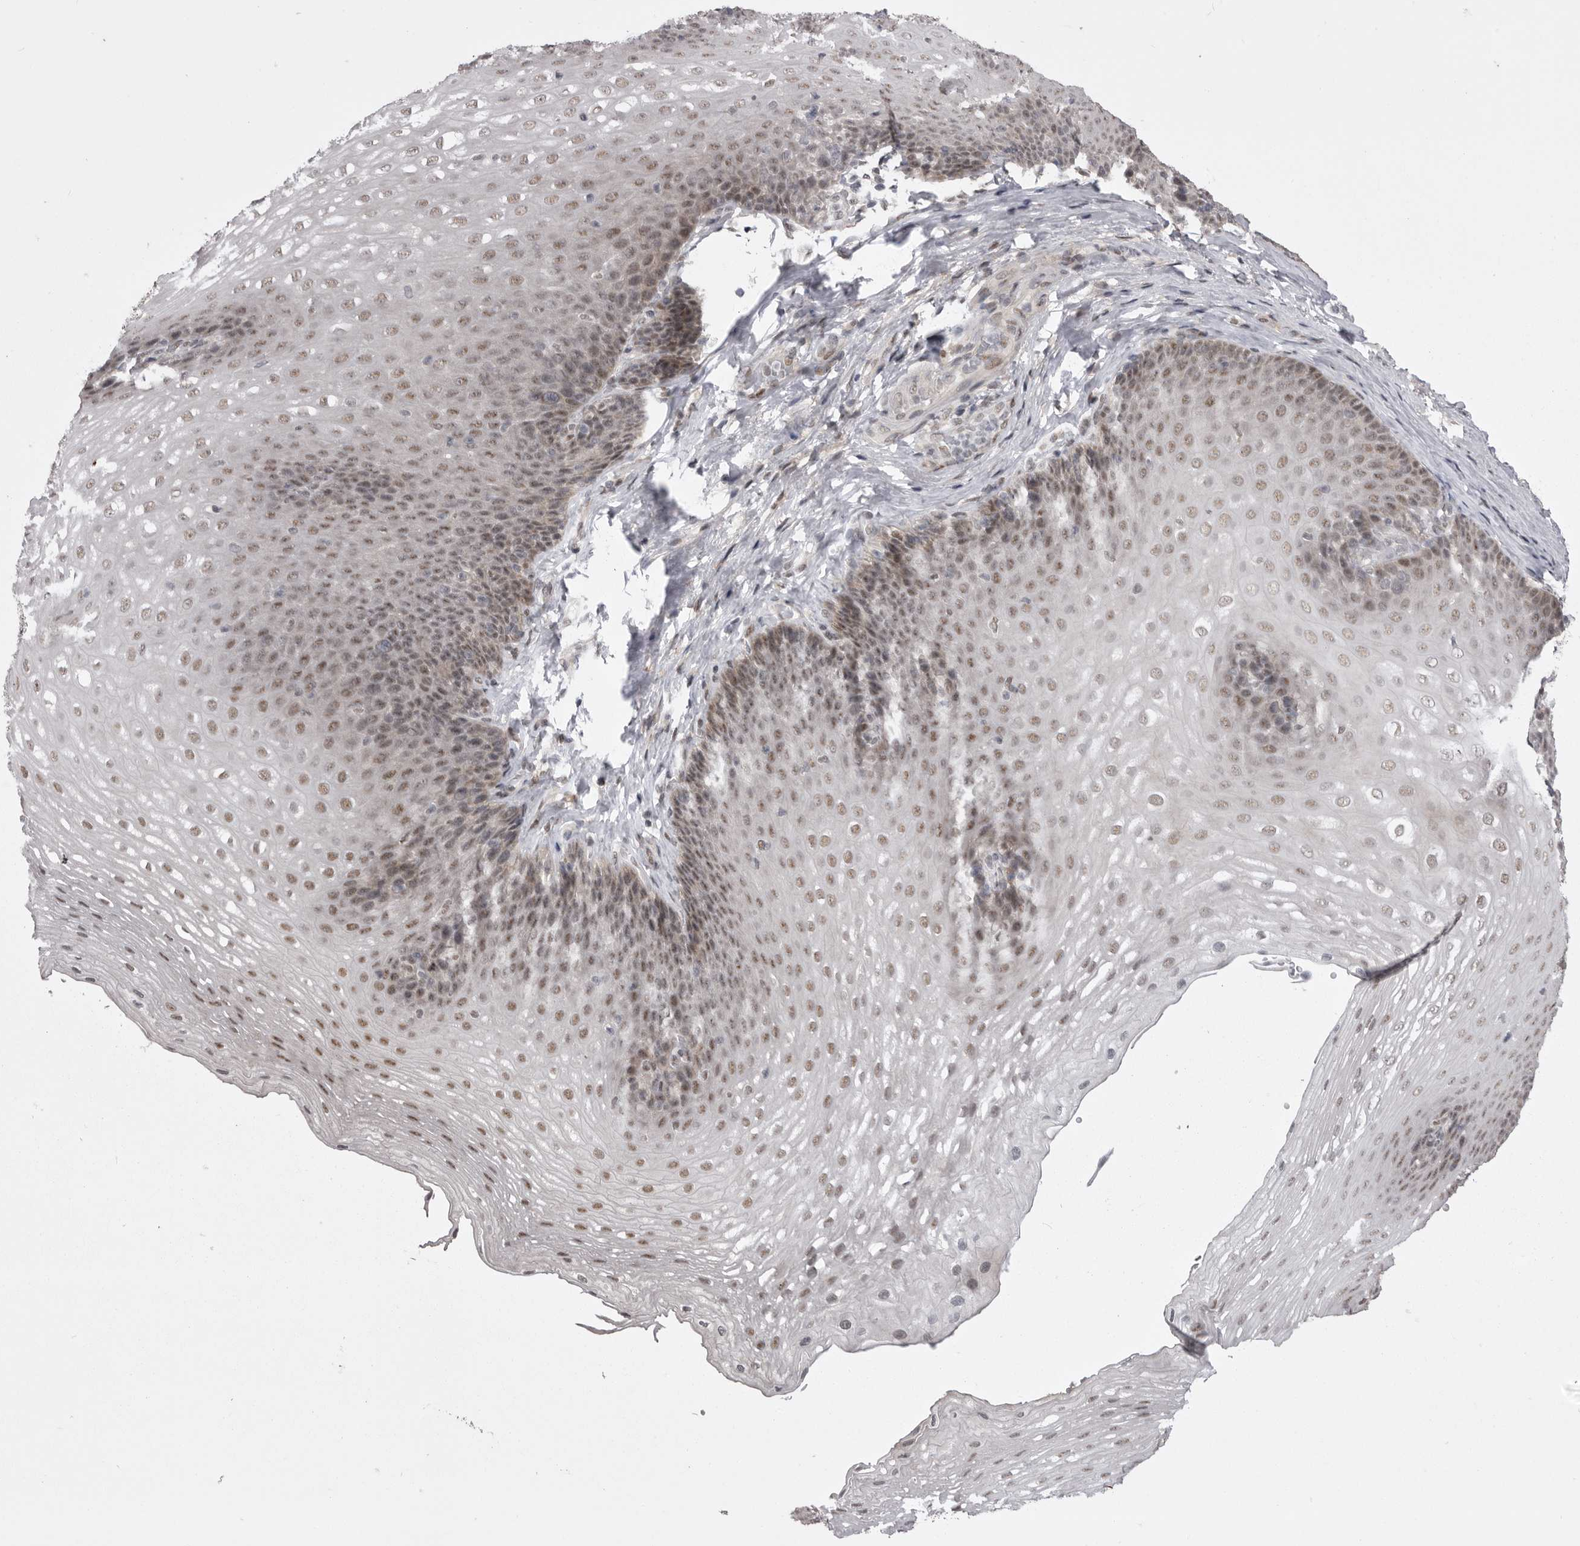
{"staining": {"intensity": "weak", "quantity": ">75%", "location": "nuclear"}, "tissue": "esophagus", "cell_type": "Squamous epithelial cells", "image_type": "normal", "snomed": [{"axis": "morphology", "description": "Normal tissue, NOS"}, {"axis": "topography", "description": "Esophagus"}], "caption": "This is an image of IHC staining of benign esophagus, which shows weak positivity in the nuclear of squamous epithelial cells.", "gene": "PRPF3", "patient": {"sex": "female", "age": 66}}